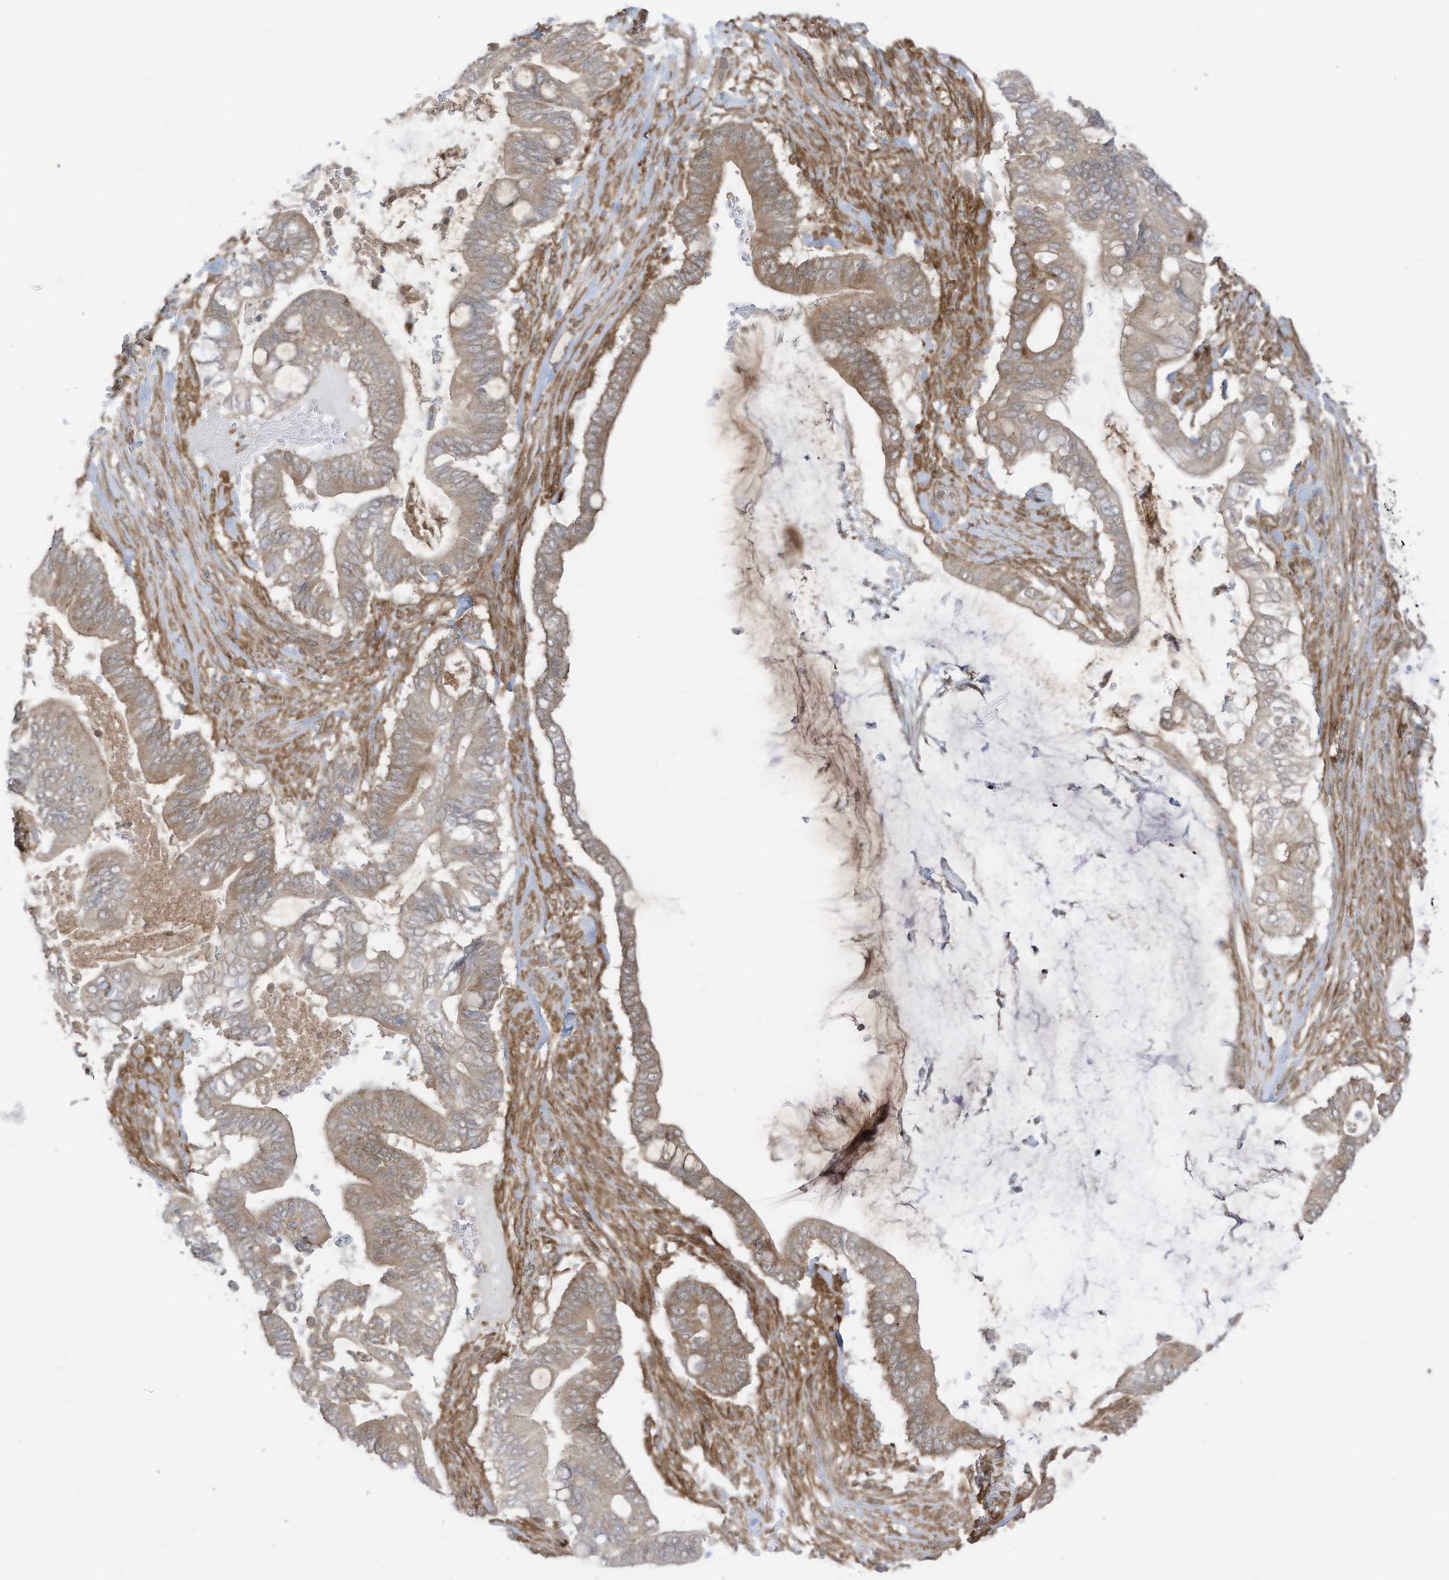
{"staining": {"intensity": "moderate", "quantity": ">75%", "location": "cytoplasmic/membranous"}, "tissue": "pancreatic cancer", "cell_type": "Tumor cells", "image_type": "cancer", "snomed": [{"axis": "morphology", "description": "Adenocarcinoma, NOS"}, {"axis": "topography", "description": "Pancreas"}], "caption": "Pancreatic cancer stained with DAB (3,3'-diaminobenzidine) immunohistochemistry exhibits medium levels of moderate cytoplasmic/membranous expression in approximately >75% of tumor cells.", "gene": "REPS1", "patient": {"sex": "male", "age": 68}}